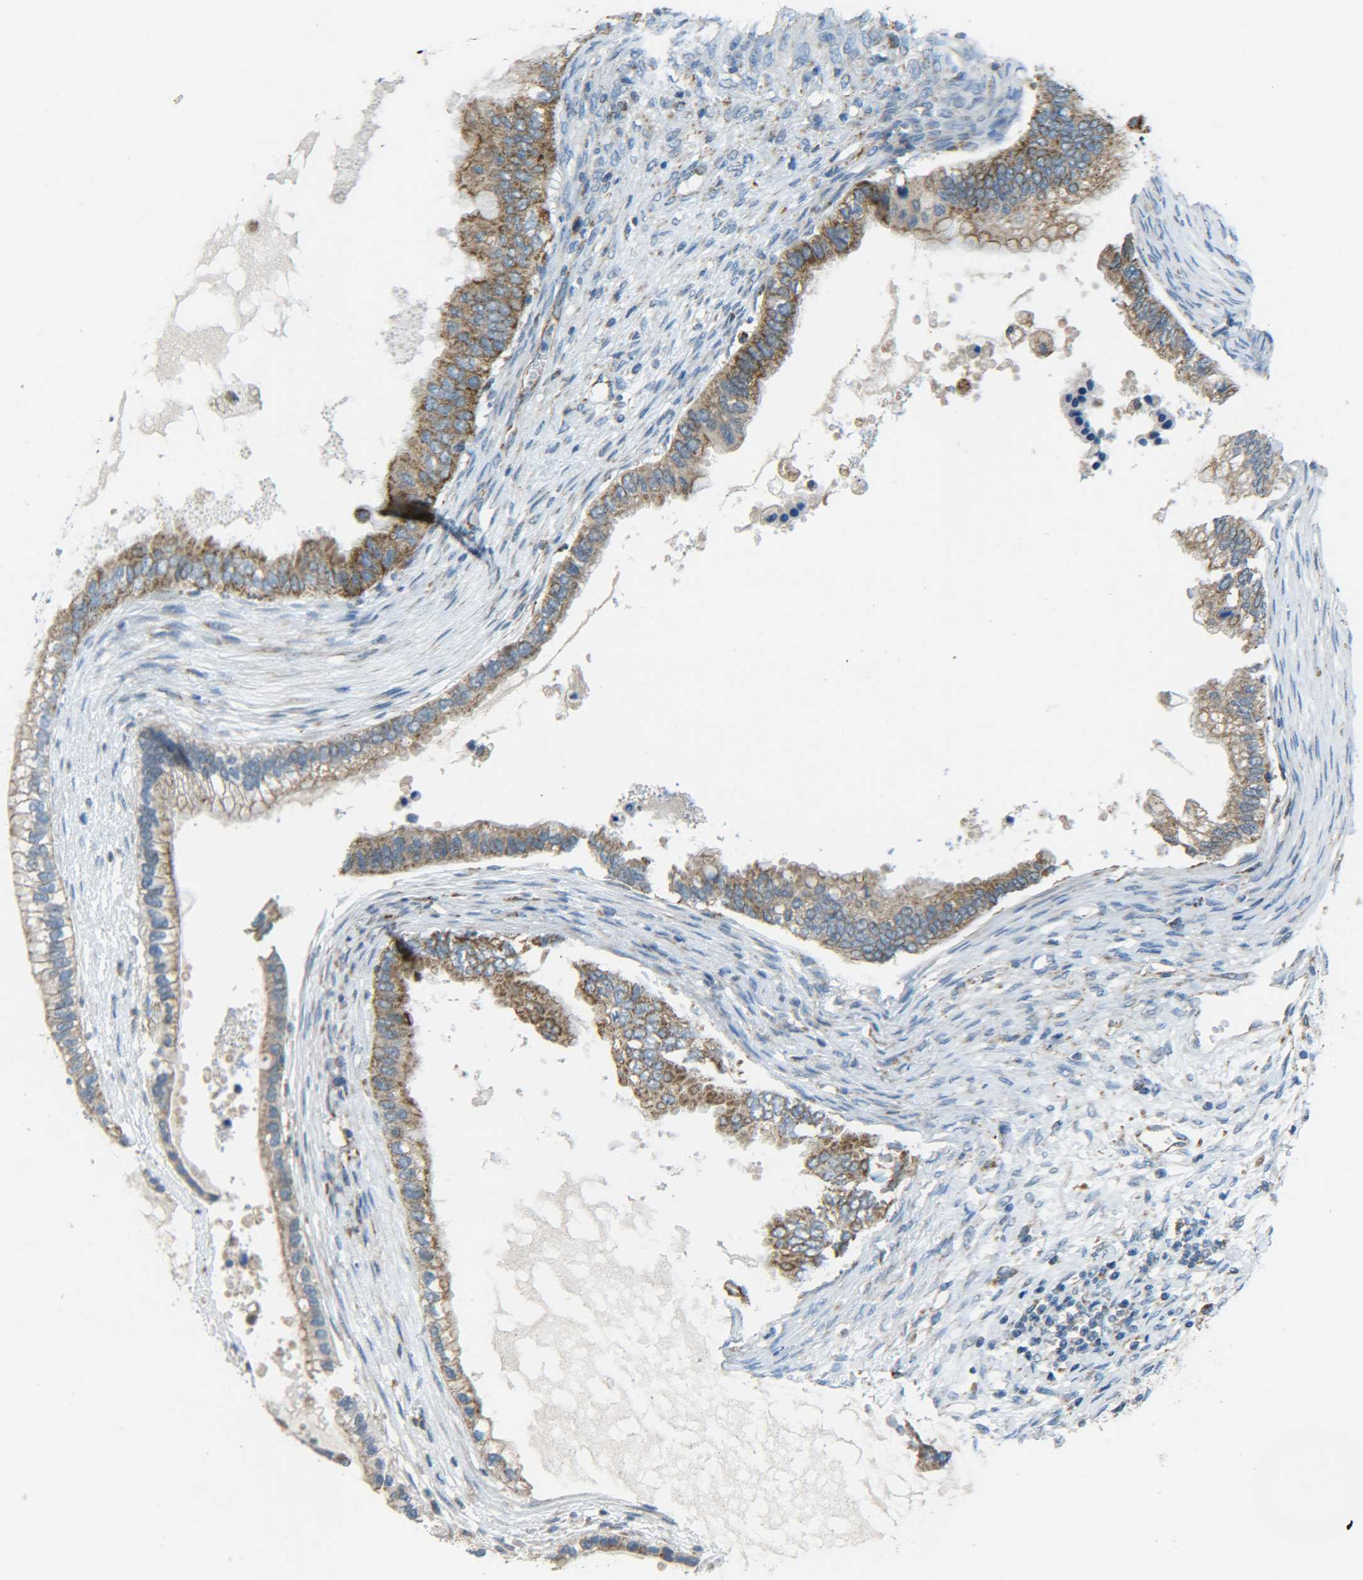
{"staining": {"intensity": "moderate", "quantity": ">75%", "location": "cytoplasmic/membranous"}, "tissue": "ovarian cancer", "cell_type": "Tumor cells", "image_type": "cancer", "snomed": [{"axis": "morphology", "description": "Cystadenocarcinoma, mucinous, NOS"}, {"axis": "topography", "description": "Ovary"}], "caption": "Immunohistochemistry image of mucinous cystadenocarcinoma (ovarian) stained for a protein (brown), which exhibits medium levels of moderate cytoplasmic/membranous staining in approximately >75% of tumor cells.", "gene": "CYB5R1", "patient": {"sex": "female", "age": 80}}